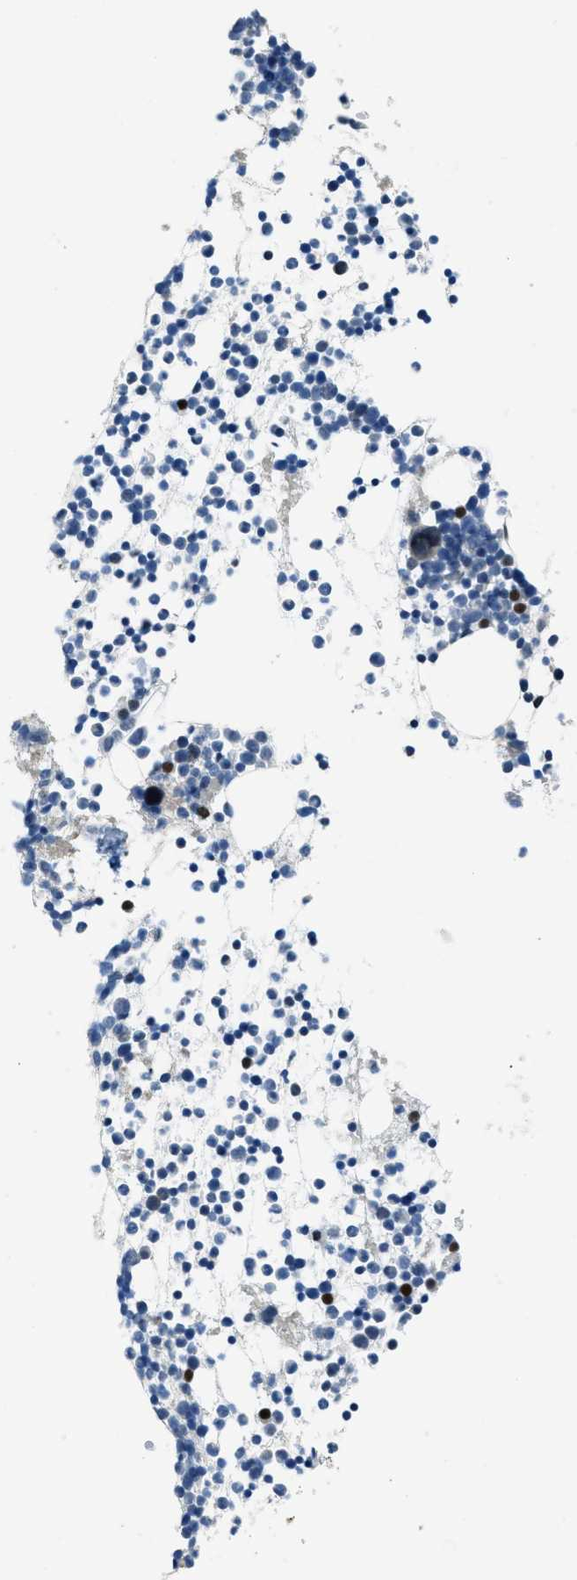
{"staining": {"intensity": "moderate", "quantity": "<25%", "location": "nuclear"}, "tissue": "bone marrow", "cell_type": "Hematopoietic cells", "image_type": "normal", "snomed": [{"axis": "morphology", "description": "Normal tissue, NOS"}, {"axis": "morphology", "description": "Inflammation, NOS"}, {"axis": "topography", "description": "Bone marrow"}], "caption": "The histopathology image displays a brown stain indicating the presence of a protein in the nuclear of hematopoietic cells in bone marrow. The protein of interest is shown in brown color, while the nuclei are stained blue.", "gene": "TTC13", "patient": {"sex": "female", "age": 29}}